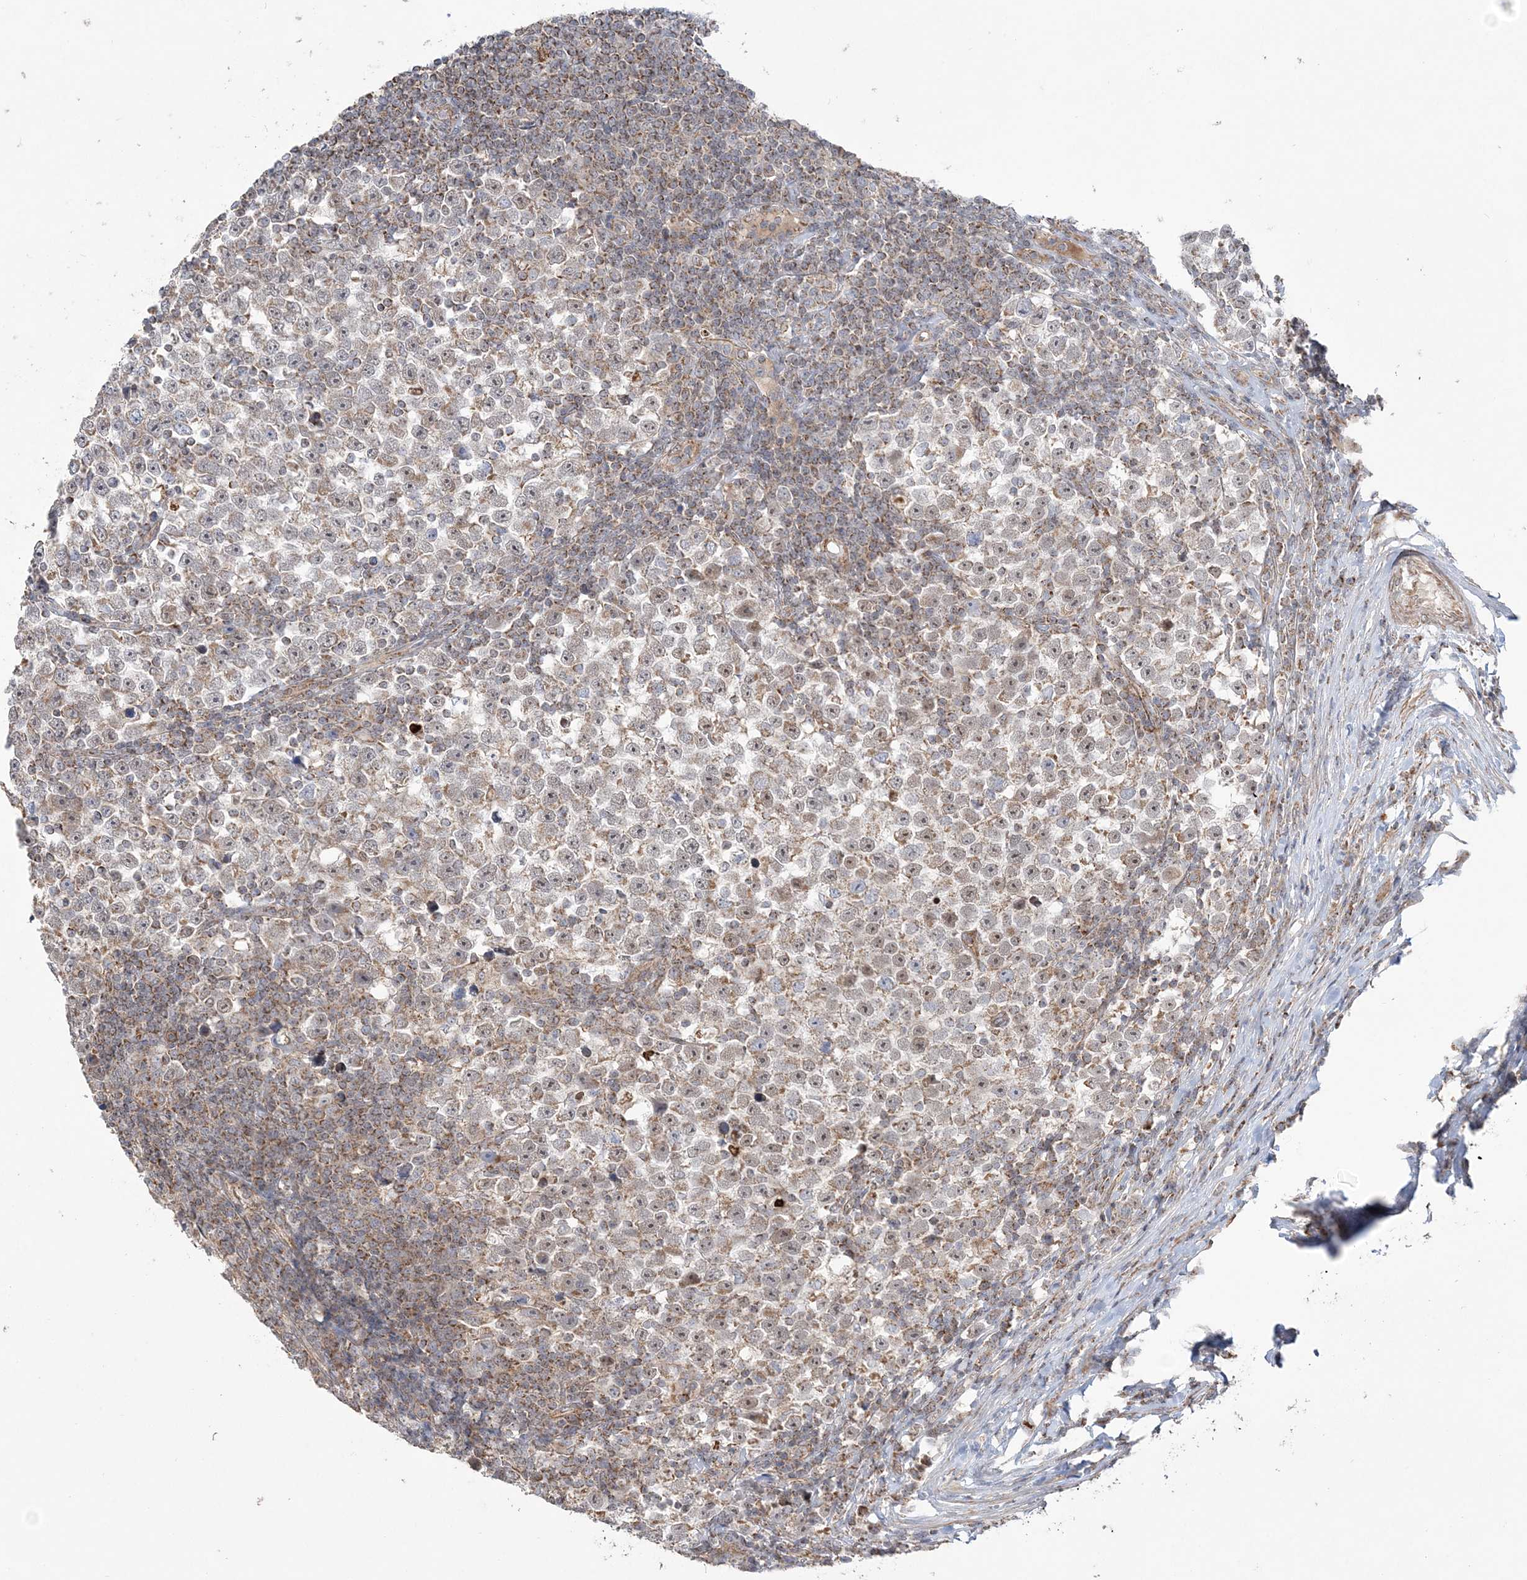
{"staining": {"intensity": "weak", "quantity": "25%-75%", "location": "cytoplasmic/membranous,nuclear"}, "tissue": "testis cancer", "cell_type": "Tumor cells", "image_type": "cancer", "snomed": [{"axis": "morphology", "description": "Normal tissue, NOS"}, {"axis": "morphology", "description": "Seminoma, NOS"}, {"axis": "topography", "description": "Testis"}], "caption": "DAB (3,3'-diaminobenzidine) immunohistochemical staining of human testis cancer demonstrates weak cytoplasmic/membranous and nuclear protein staining in approximately 25%-75% of tumor cells.", "gene": "SCLT1", "patient": {"sex": "male", "age": 43}}